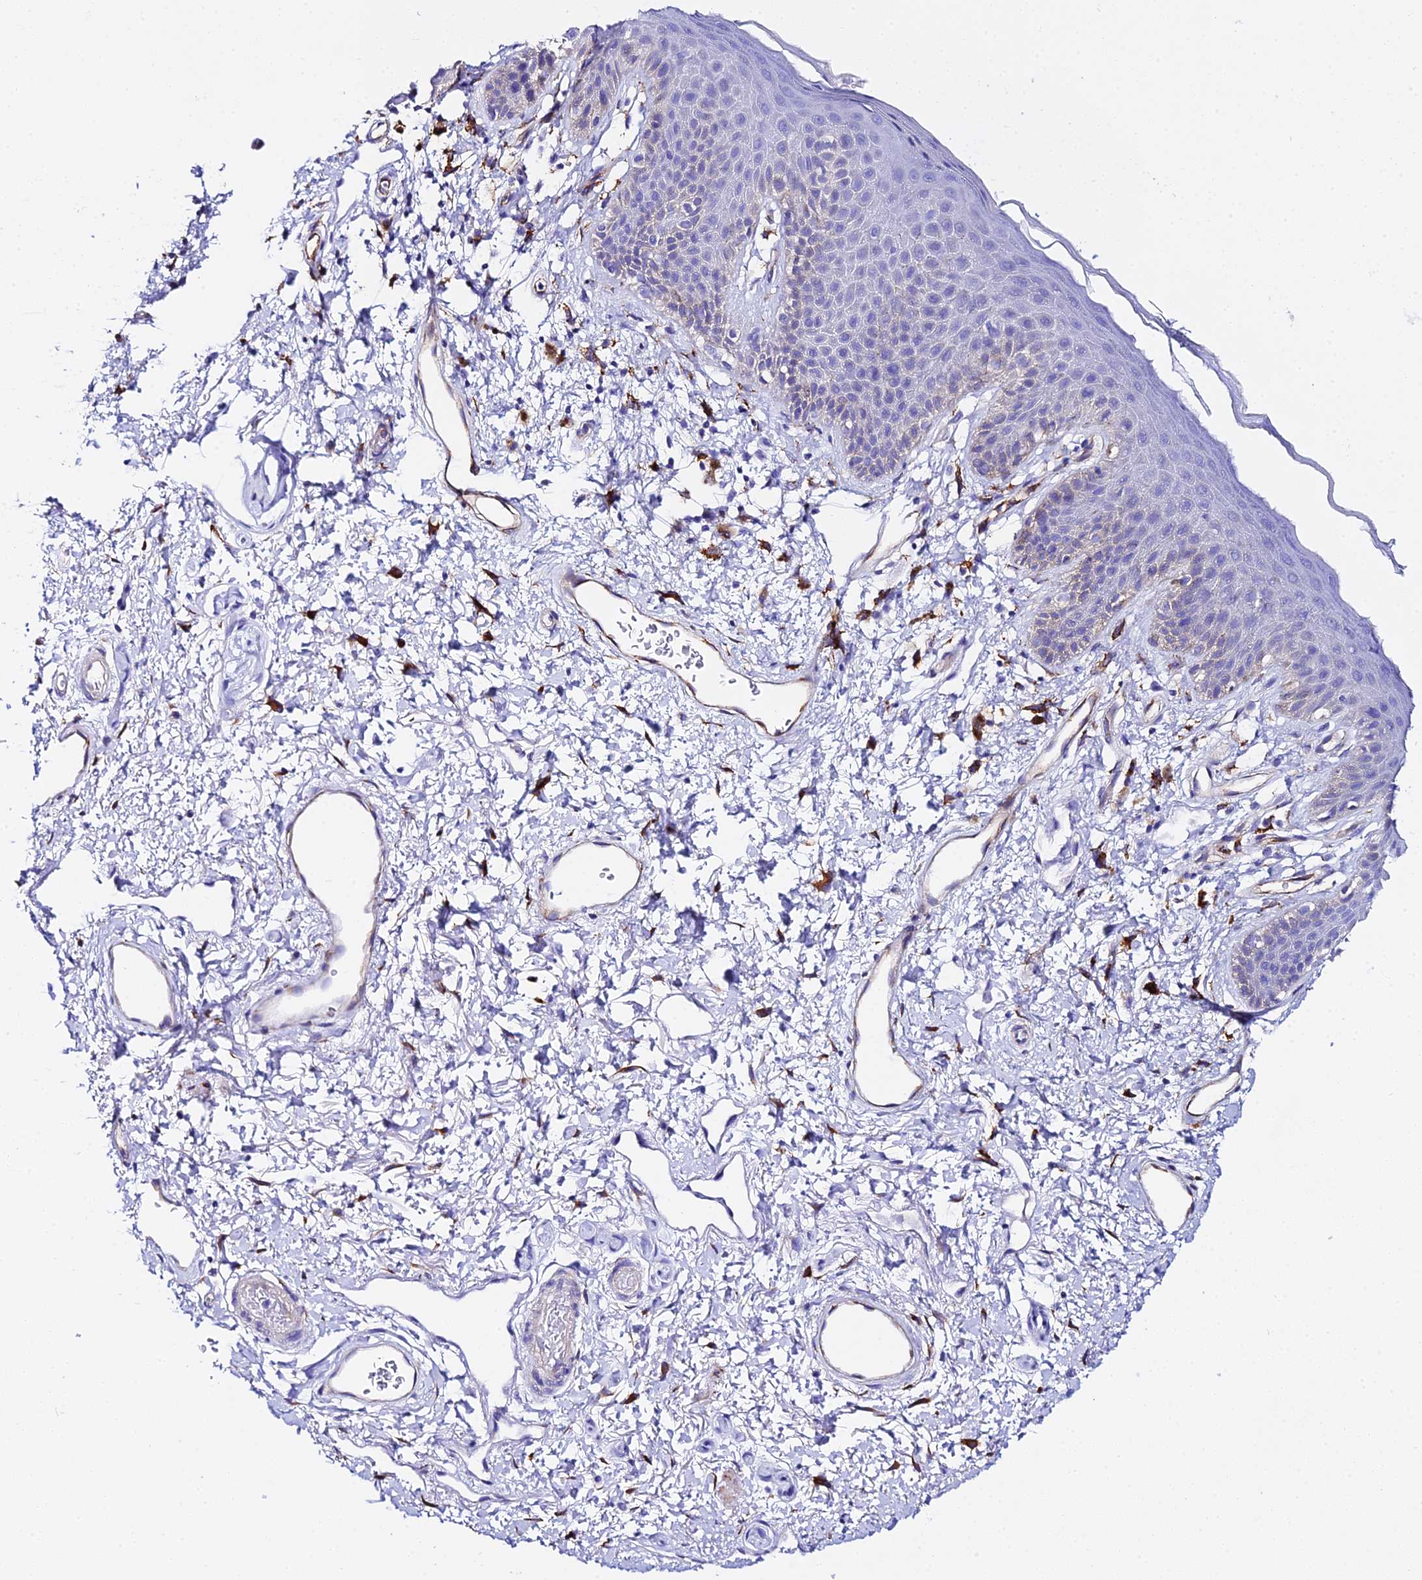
{"staining": {"intensity": "weak", "quantity": "<25%", "location": "cytoplasmic/membranous"}, "tissue": "skin", "cell_type": "Epidermal cells", "image_type": "normal", "snomed": [{"axis": "morphology", "description": "Normal tissue, NOS"}, {"axis": "topography", "description": "Anal"}], "caption": "Immunohistochemical staining of unremarkable skin reveals no significant positivity in epidermal cells. (Brightfield microscopy of DAB (3,3'-diaminobenzidine) immunohistochemistry (IHC) at high magnification).", "gene": "CFAP45", "patient": {"sex": "female", "age": 46}}